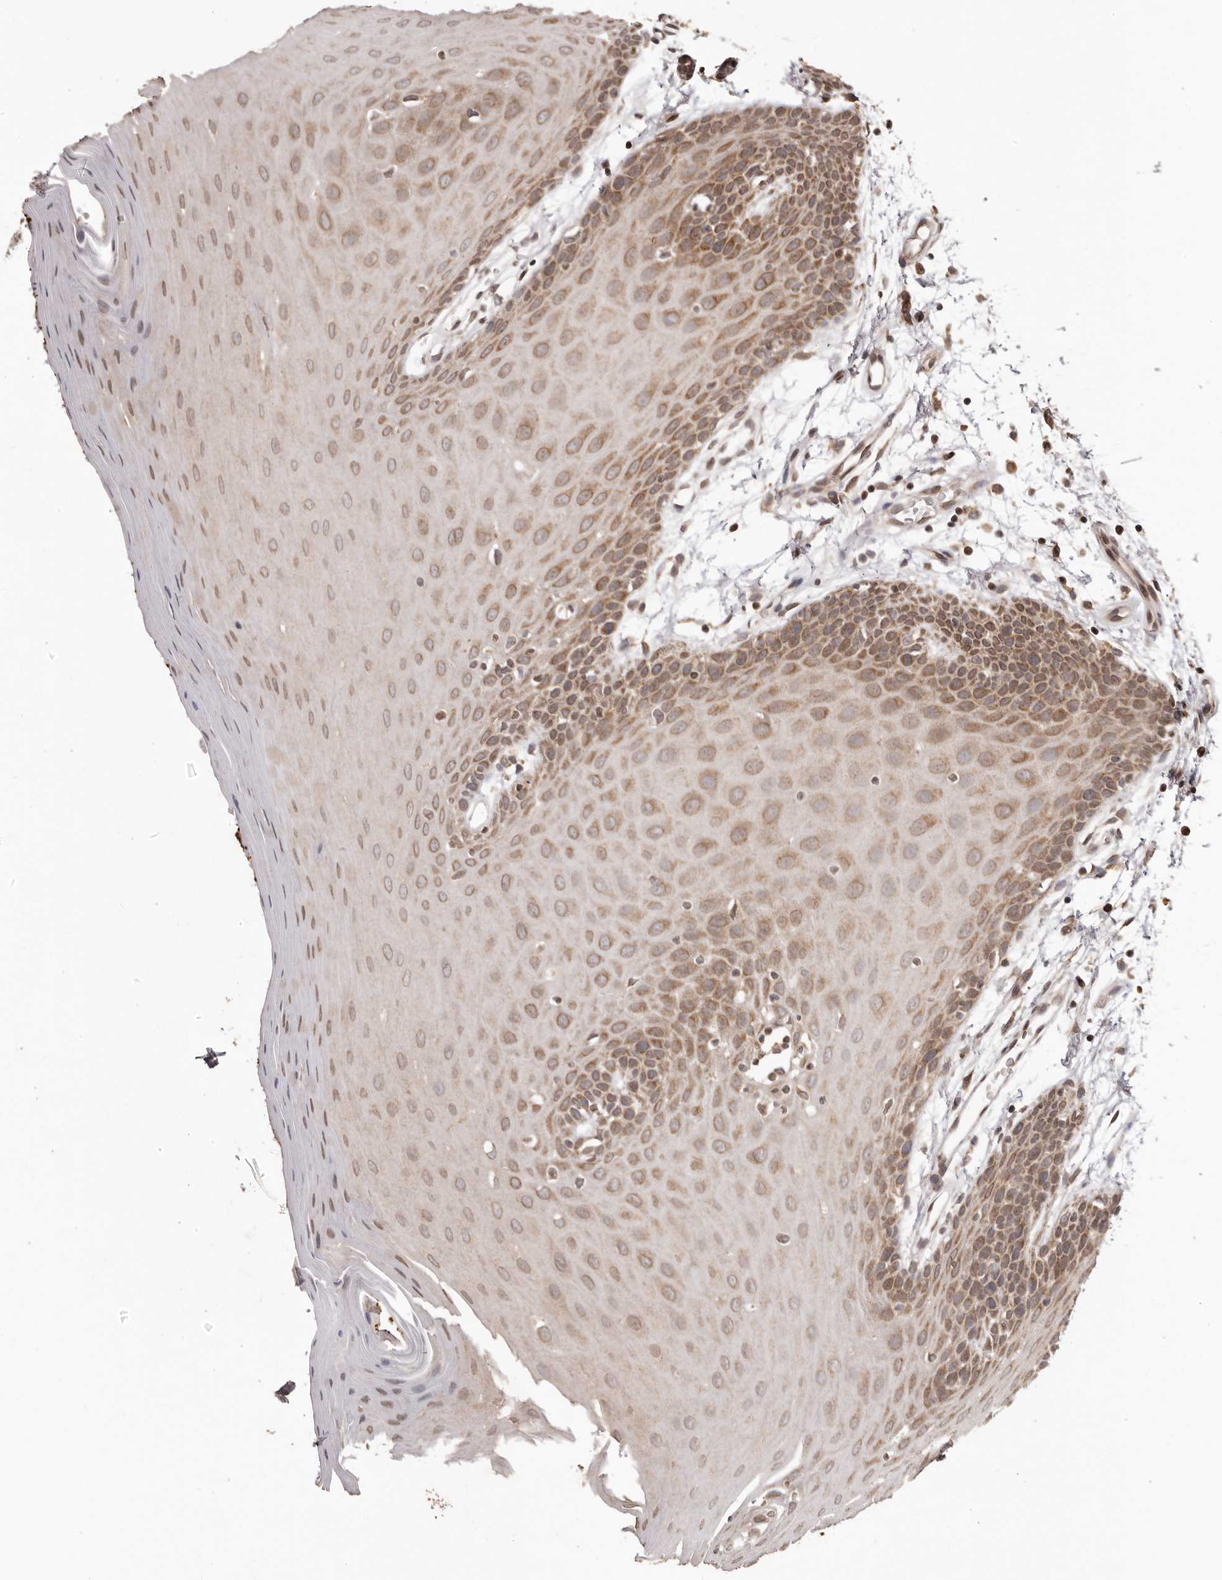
{"staining": {"intensity": "strong", "quantity": ">75%", "location": "cytoplasmic/membranous"}, "tissue": "oral mucosa", "cell_type": "Squamous epithelial cells", "image_type": "normal", "snomed": [{"axis": "morphology", "description": "Normal tissue, NOS"}, {"axis": "morphology", "description": "Squamous cell carcinoma, NOS"}, {"axis": "topography", "description": "Skeletal muscle"}, {"axis": "topography", "description": "Oral tissue"}, {"axis": "topography", "description": "Salivary gland"}, {"axis": "topography", "description": "Head-Neck"}], "caption": "Human oral mucosa stained for a protein (brown) shows strong cytoplasmic/membranous positive staining in approximately >75% of squamous epithelial cells.", "gene": "CHRM2", "patient": {"sex": "male", "age": 54}}